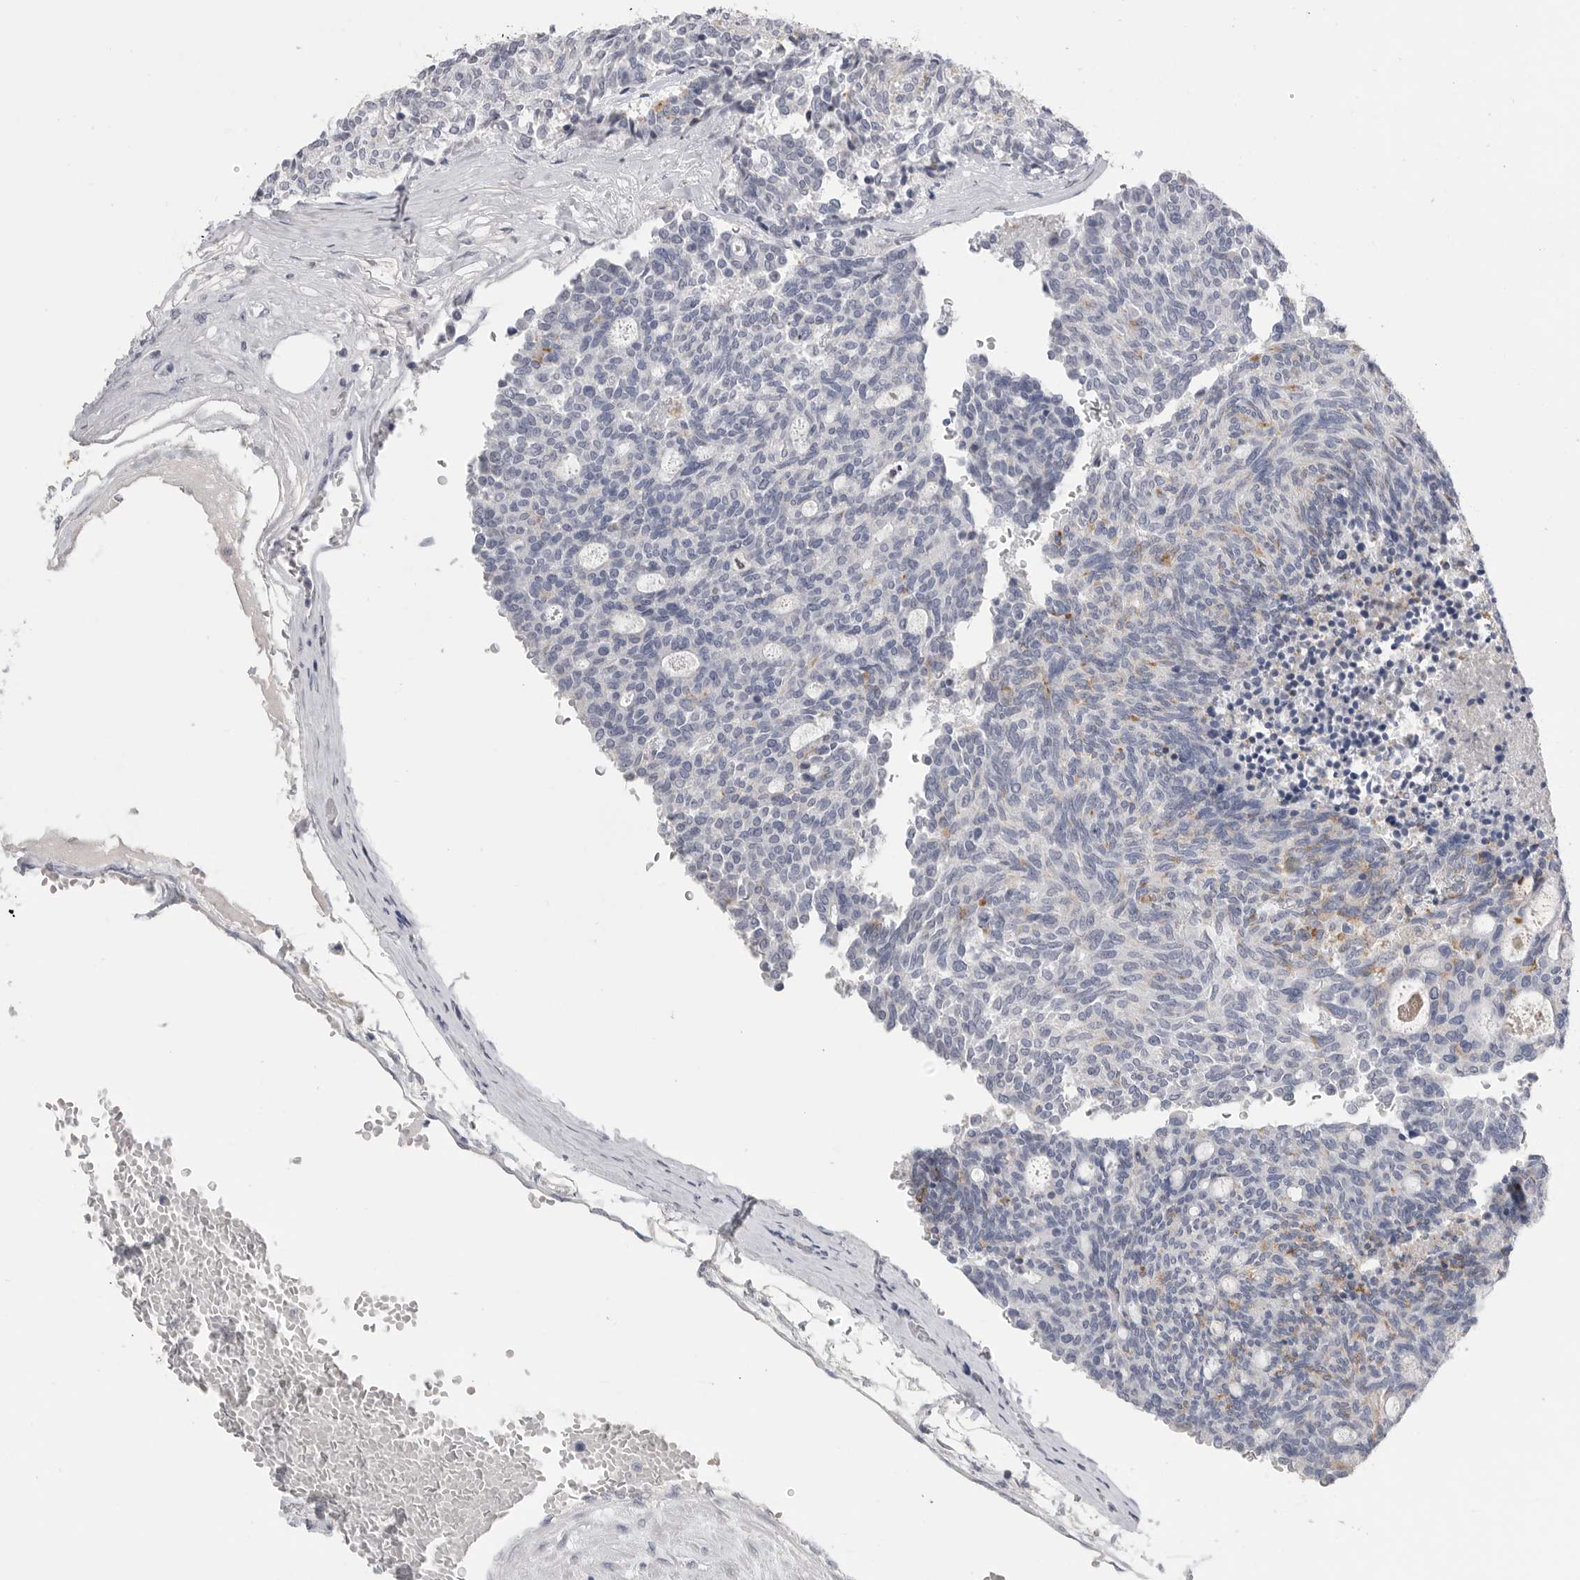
{"staining": {"intensity": "weak", "quantity": "<25%", "location": "cytoplasmic/membranous"}, "tissue": "carcinoid", "cell_type": "Tumor cells", "image_type": "cancer", "snomed": [{"axis": "morphology", "description": "Carcinoid, malignant, NOS"}, {"axis": "topography", "description": "Pancreas"}], "caption": "This is a histopathology image of IHC staining of carcinoid (malignant), which shows no staining in tumor cells.", "gene": "TIMP1", "patient": {"sex": "female", "age": 54}}